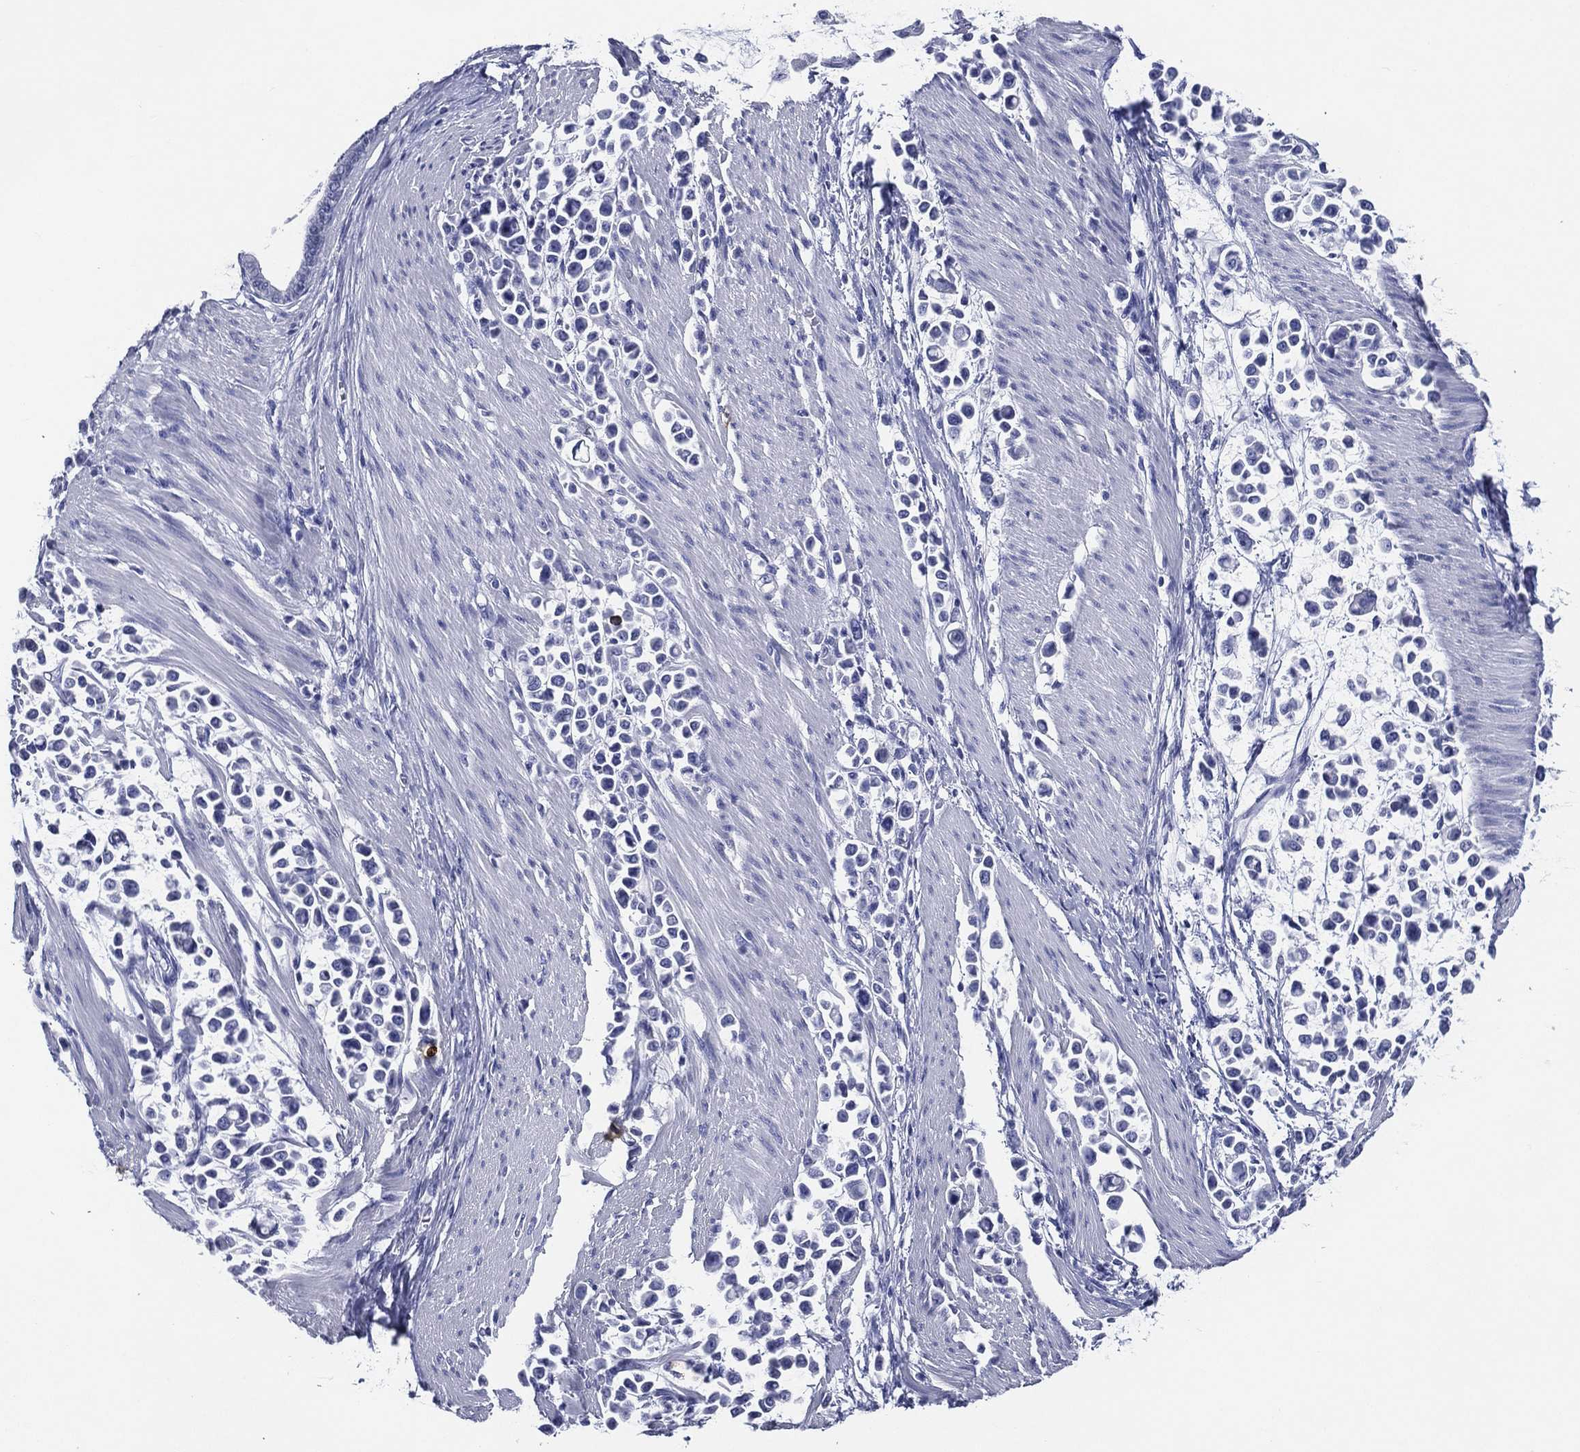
{"staining": {"intensity": "negative", "quantity": "none", "location": "none"}, "tissue": "stomach cancer", "cell_type": "Tumor cells", "image_type": "cancer", "snomed": [{"axis": "morphology", "description": "Adenocarcinoma, NOS"}, {"axis": "topography", "description": "Stomach"}], "caption": "Stomach cancer stained for a protein using immunohistochemistry reveals no positivity tumor cells.", "gene": "ACE2", "patient": {"sex": "male", "age": 82}}